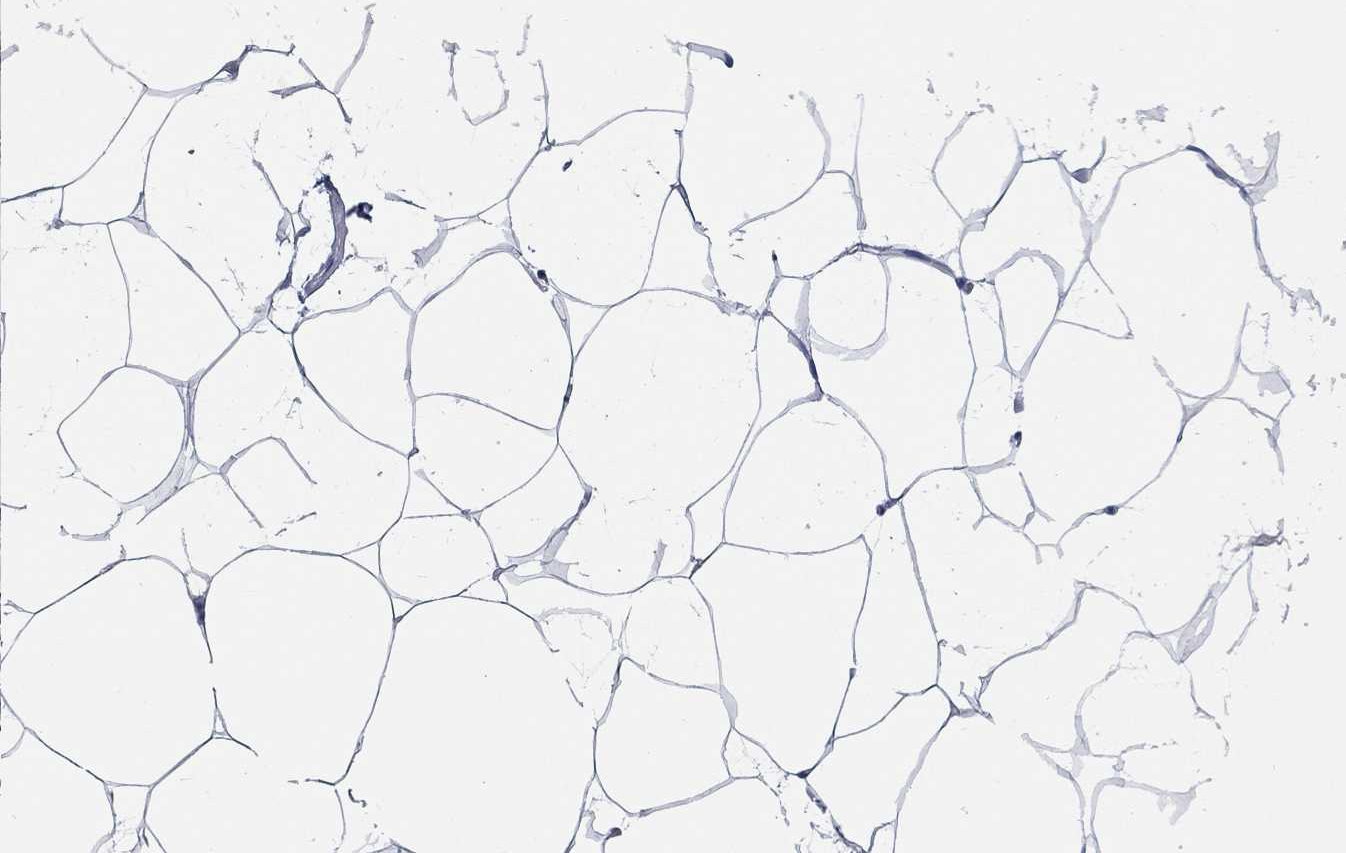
{"staining": {"intensity": "negative", "quantity": "none", "location": "none"}, "tissue": "breast", "cell_type": "Adipocytes", "image_type": "normal", "snomed": [{"axis": "morphology", "description": "Normal tissue, NOS"}, {"axis": "topography", "description": "Breast"}], "caption": "Benign breast was stained to show a protein in brown. There is no significant positivity in adipocytes. (Stains: DAB (3,3'-diaminobenzidine) immunohistochemistry (IHC) with hematoxylin counter stain, Microscopy: brightfield microscopy at high magnification).", "gene": "ASF1B", "patient": {"sex": "female", "age": 32}}